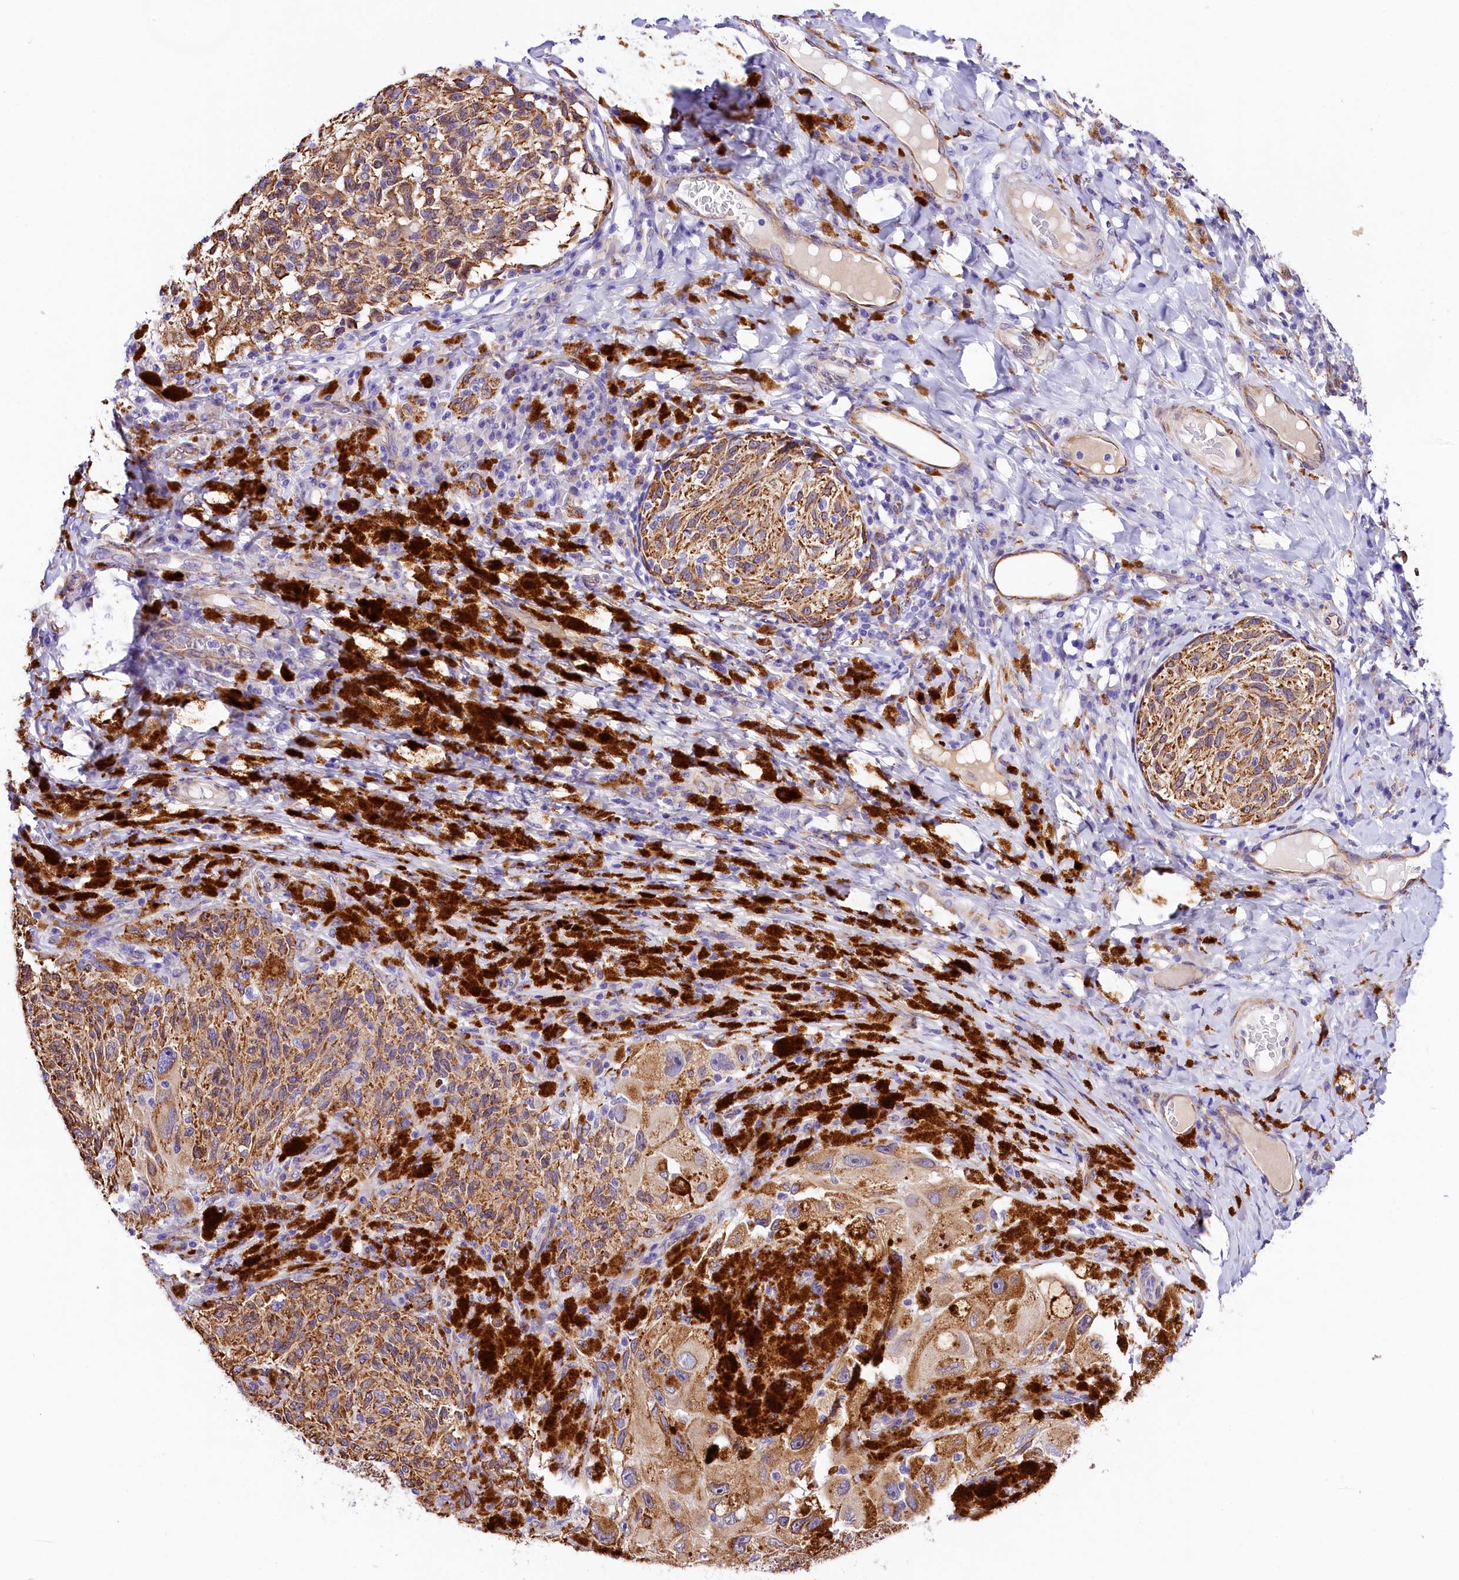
{"staining": {"intensity": "moderate", "quantity": ">75%", "location": "cytoplasmic/membranous"}, "tissue": "melanoma", "cell_type": "Tumor cells", "image_type": "cancer", "snomed": [{"axis": "morphology", "description": "Malignant melanoma, NOS"}, {"axis": "topography", "description": "Skin"}], "caption": "Immunohistochemistry (DAB) staining of malignant melanoma displays moderate cytoplasmic/membranous protein positivity in about >75% of tumor cells.", "gene": "ITGA1", "patient": {"sex": "female", "age": 73}}